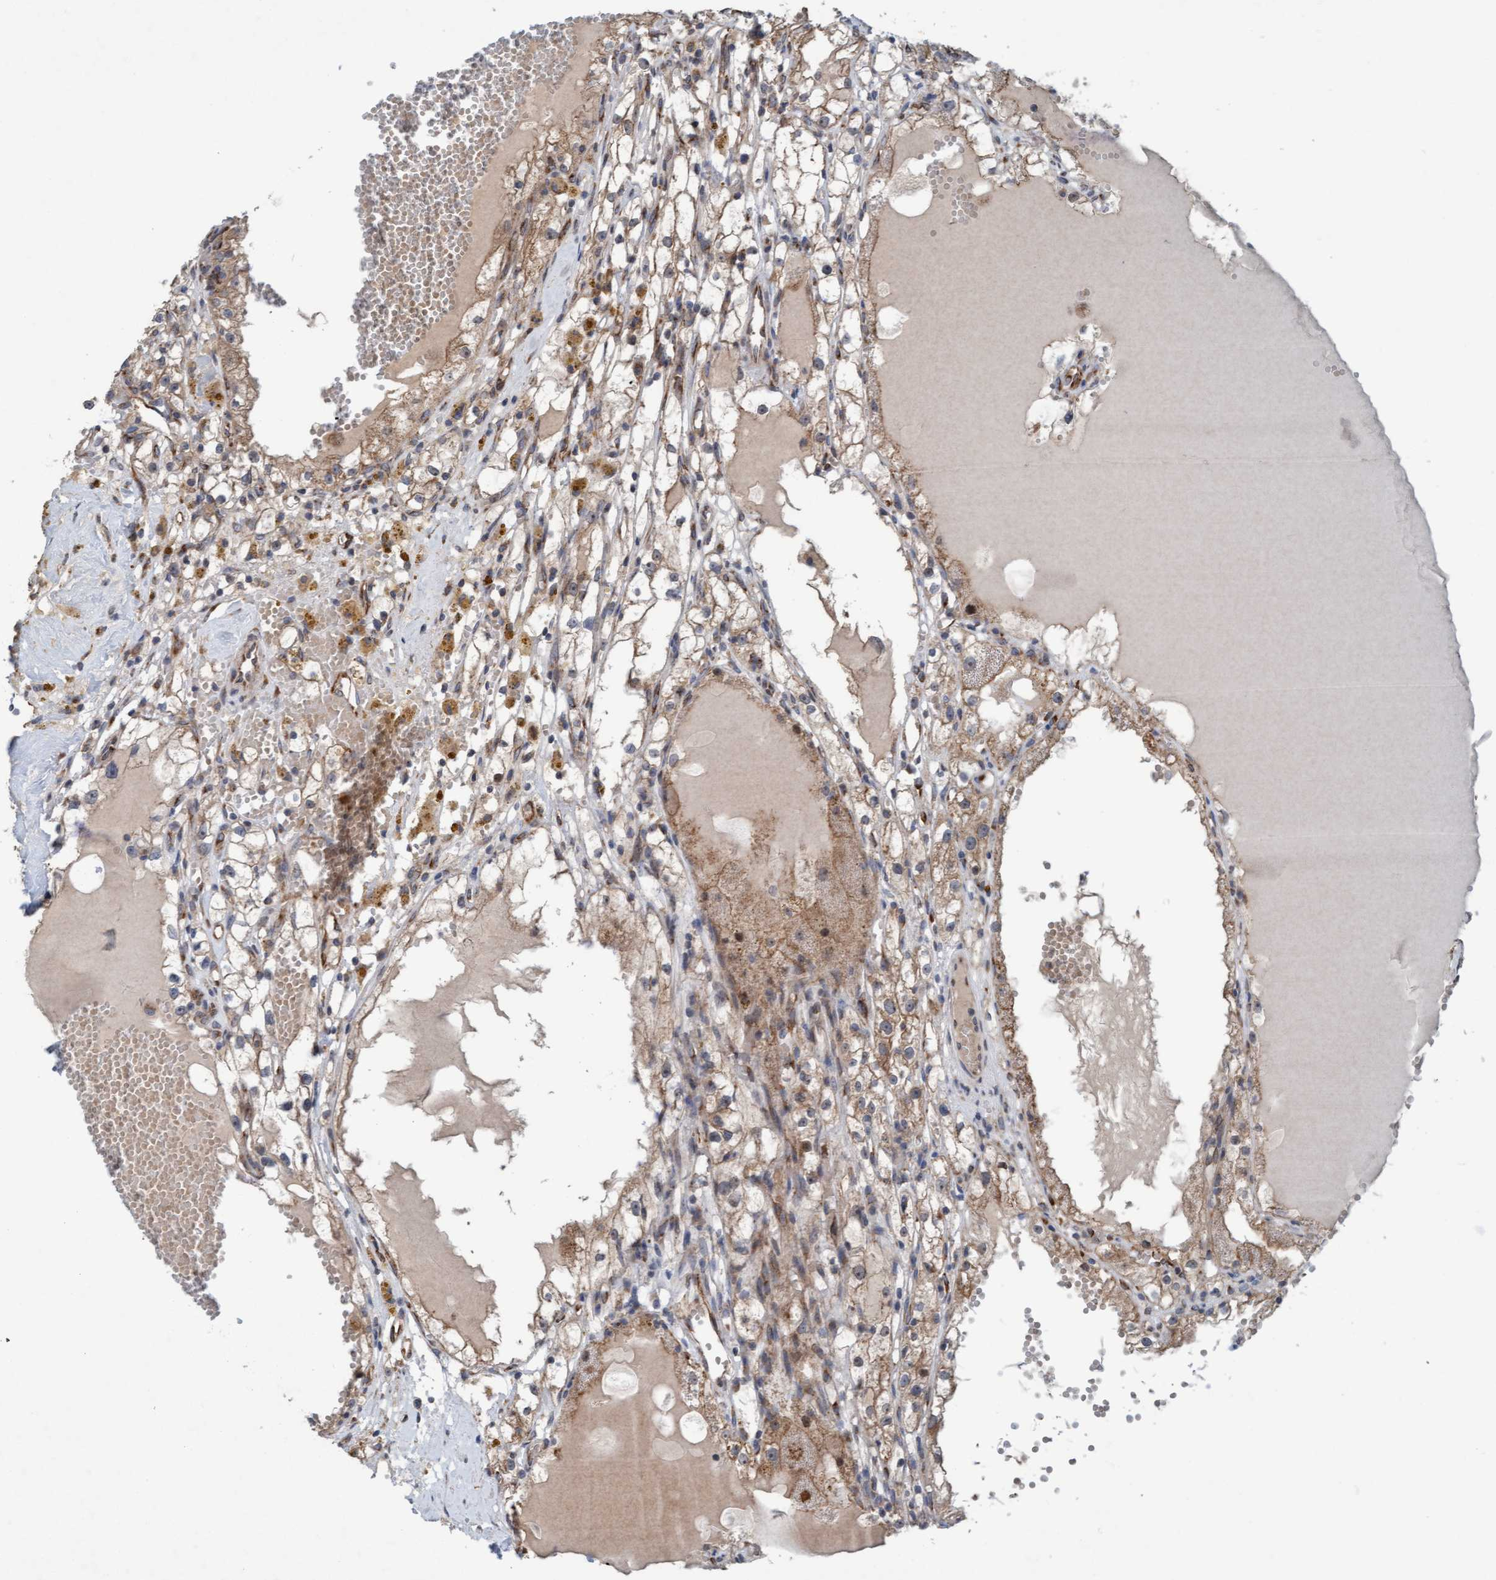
{"staining": {"intensity": "weak", "quantity": ">75%", "location": "cytoplasmic/membranous"}, "tissue": "renal cancer", "cell_type": "Tumor cells", "image_type": "cancer", "snomed": [{"axis": "morphology", "description": "Adenocarcinoma, NOS"}, {"axis": "topography", "description": "Kidney"}], "caption": "This is a histology image of immunohistochemistry staining of renal adenocarcinoma, which shows weak positivity in the cytoplasmic/membranous of tumor cells.", "gene": "ZNF566", "patient": {"sex": "male", "age": 56}}